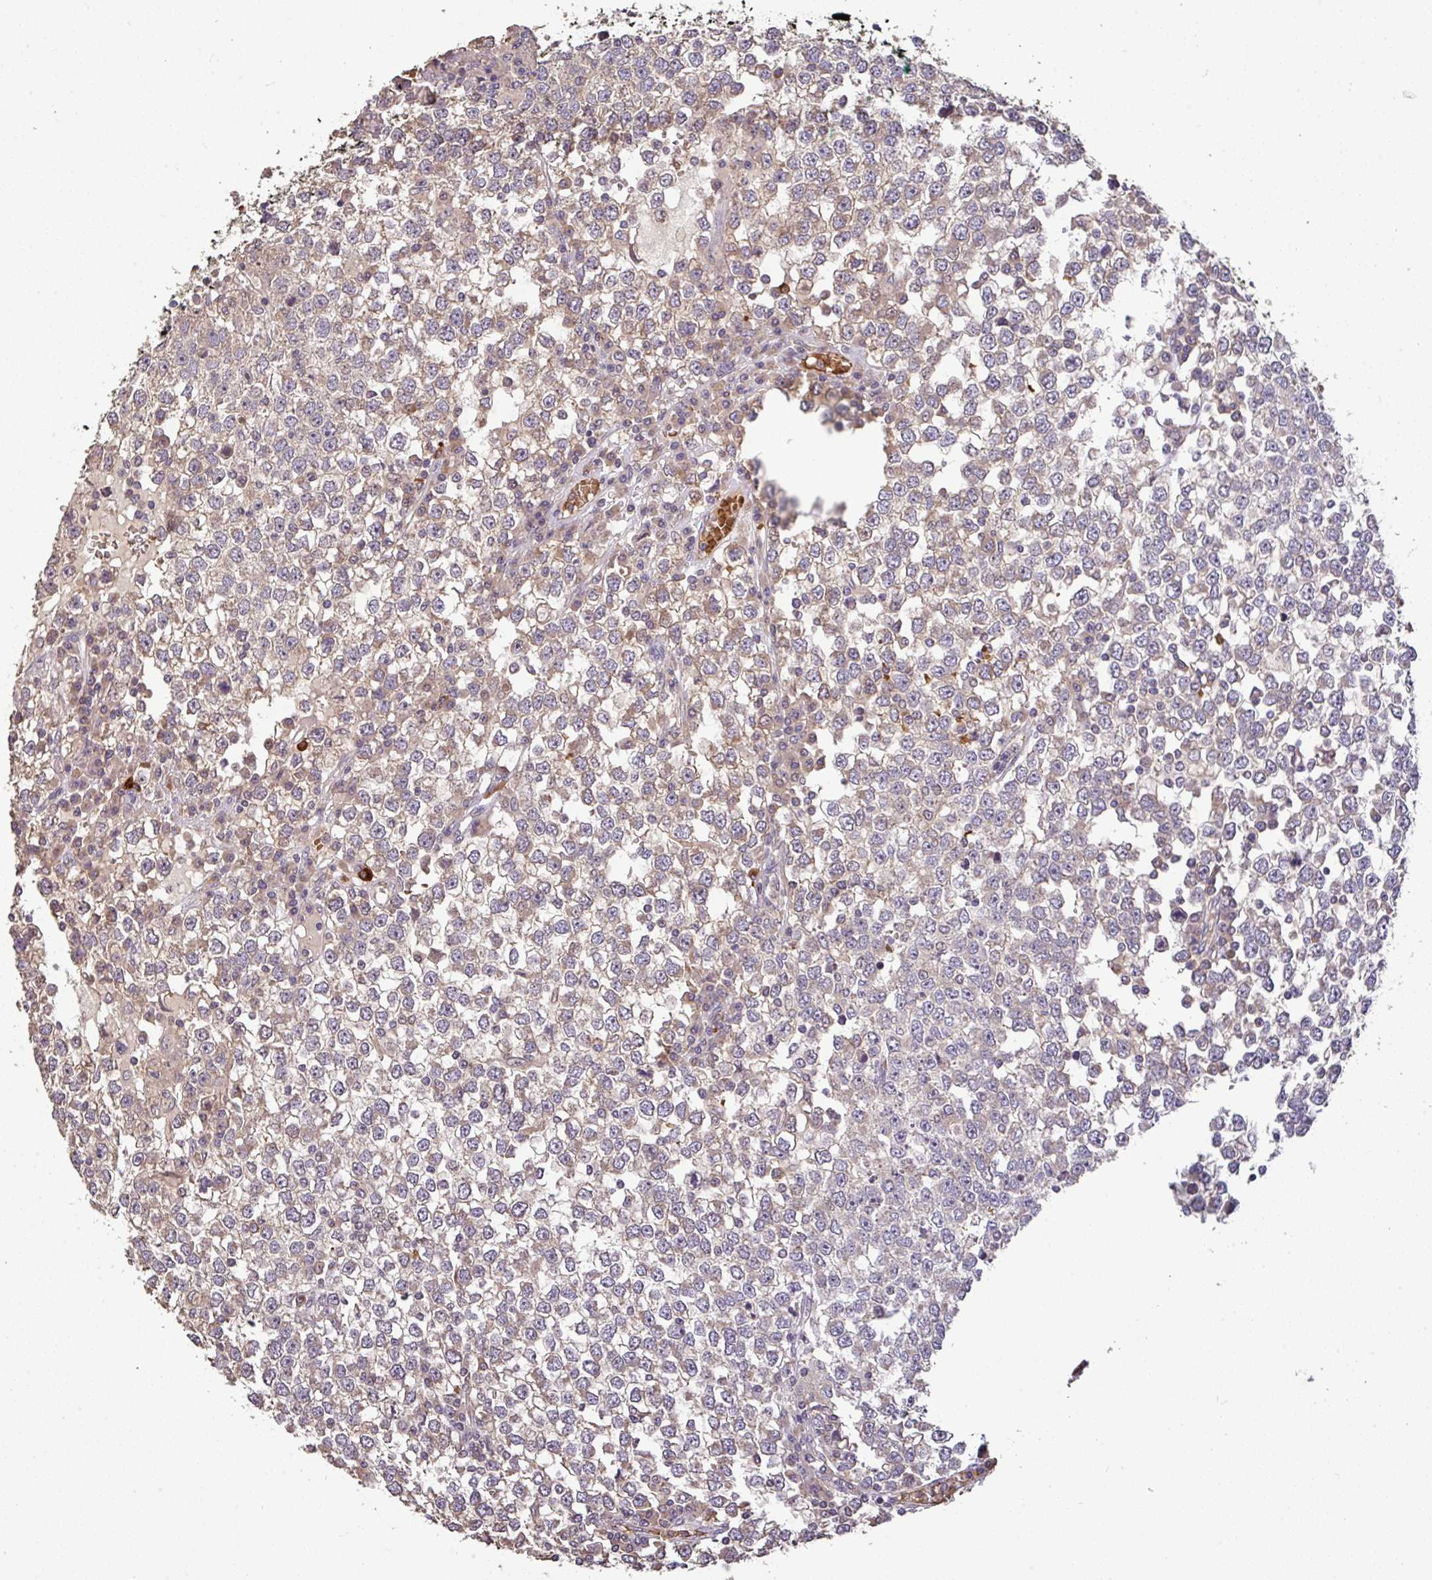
{"staining": {"intensity": "weak", "quantity": "<25%", "location": "cytoplasmic/membranous"}, "tissue": "testis cancer", "cell_type": "Tumor cells", "image_type": "cancer", "snomed": [{"axis": "morphology", "description": "Seminoma, NOS"}, {"axis": "topography", "description": "Testis"}], "caption": "The histopathology image shows no staining of tumor cells in testis cancer (seminoma).", "gene": "C1QTNF9B", "patient": {"sex": "male", "age": 65}}